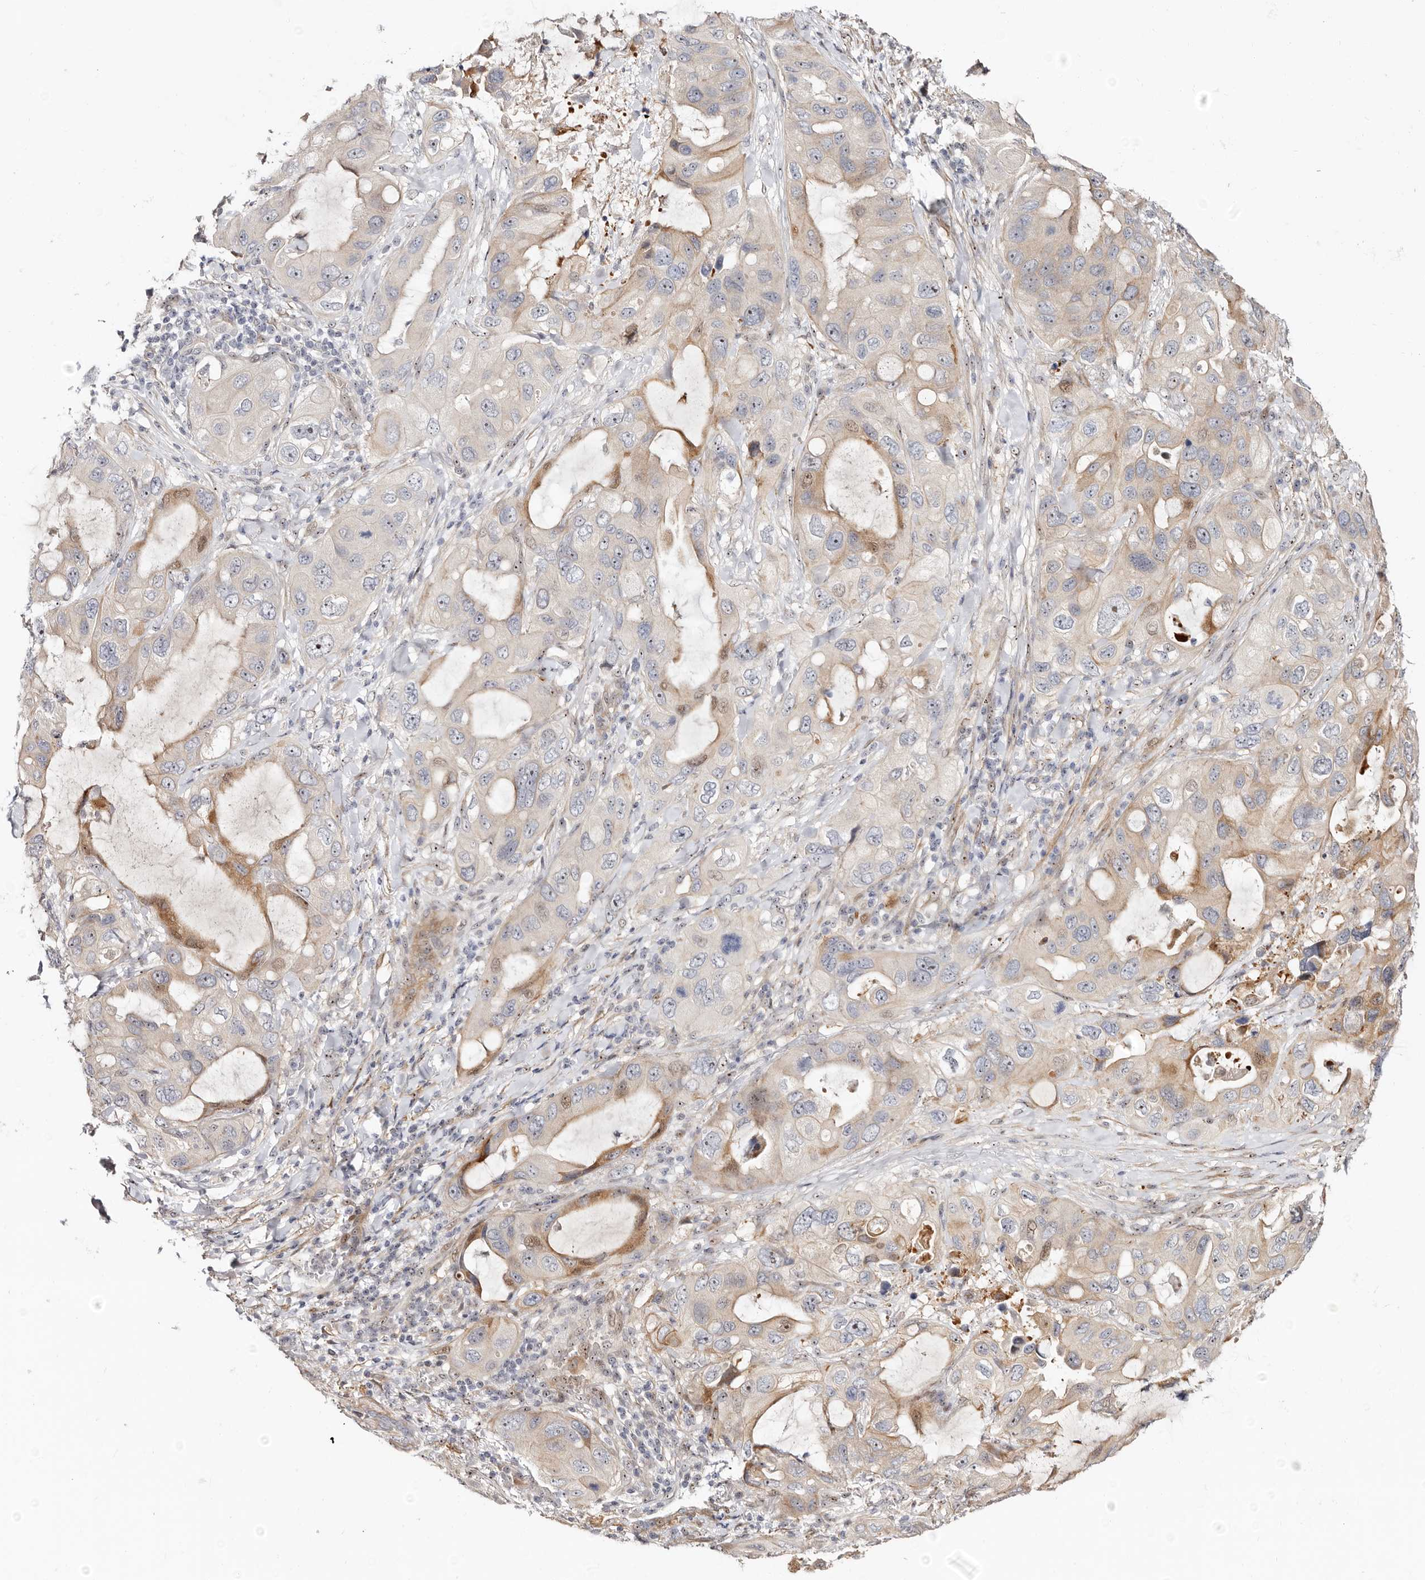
{"staining": {"intensity": "moderate", "quantity": "<25%", "location": "cytoplasmic/membranous"}, "tissue": "lung cancer", "cell_type": "Tumor cells", "image_type": "cancer", "snomed": [{"axis": "morphology", "description": "Squamous cell carcinoma, NOS"}, {"axis": "topography", "description": "Lung"}], "caption": "Immunohistochemistry (IHC) photomicrograph of lung squamous cell carcinoma stained for a protein (brown), which exhibits low levels of moderate cytoplasmic/membranous expression in approximately <25% of tumor cells.", "gene": "ODF2L", "patient": {"sex": "female", "age": 73}}